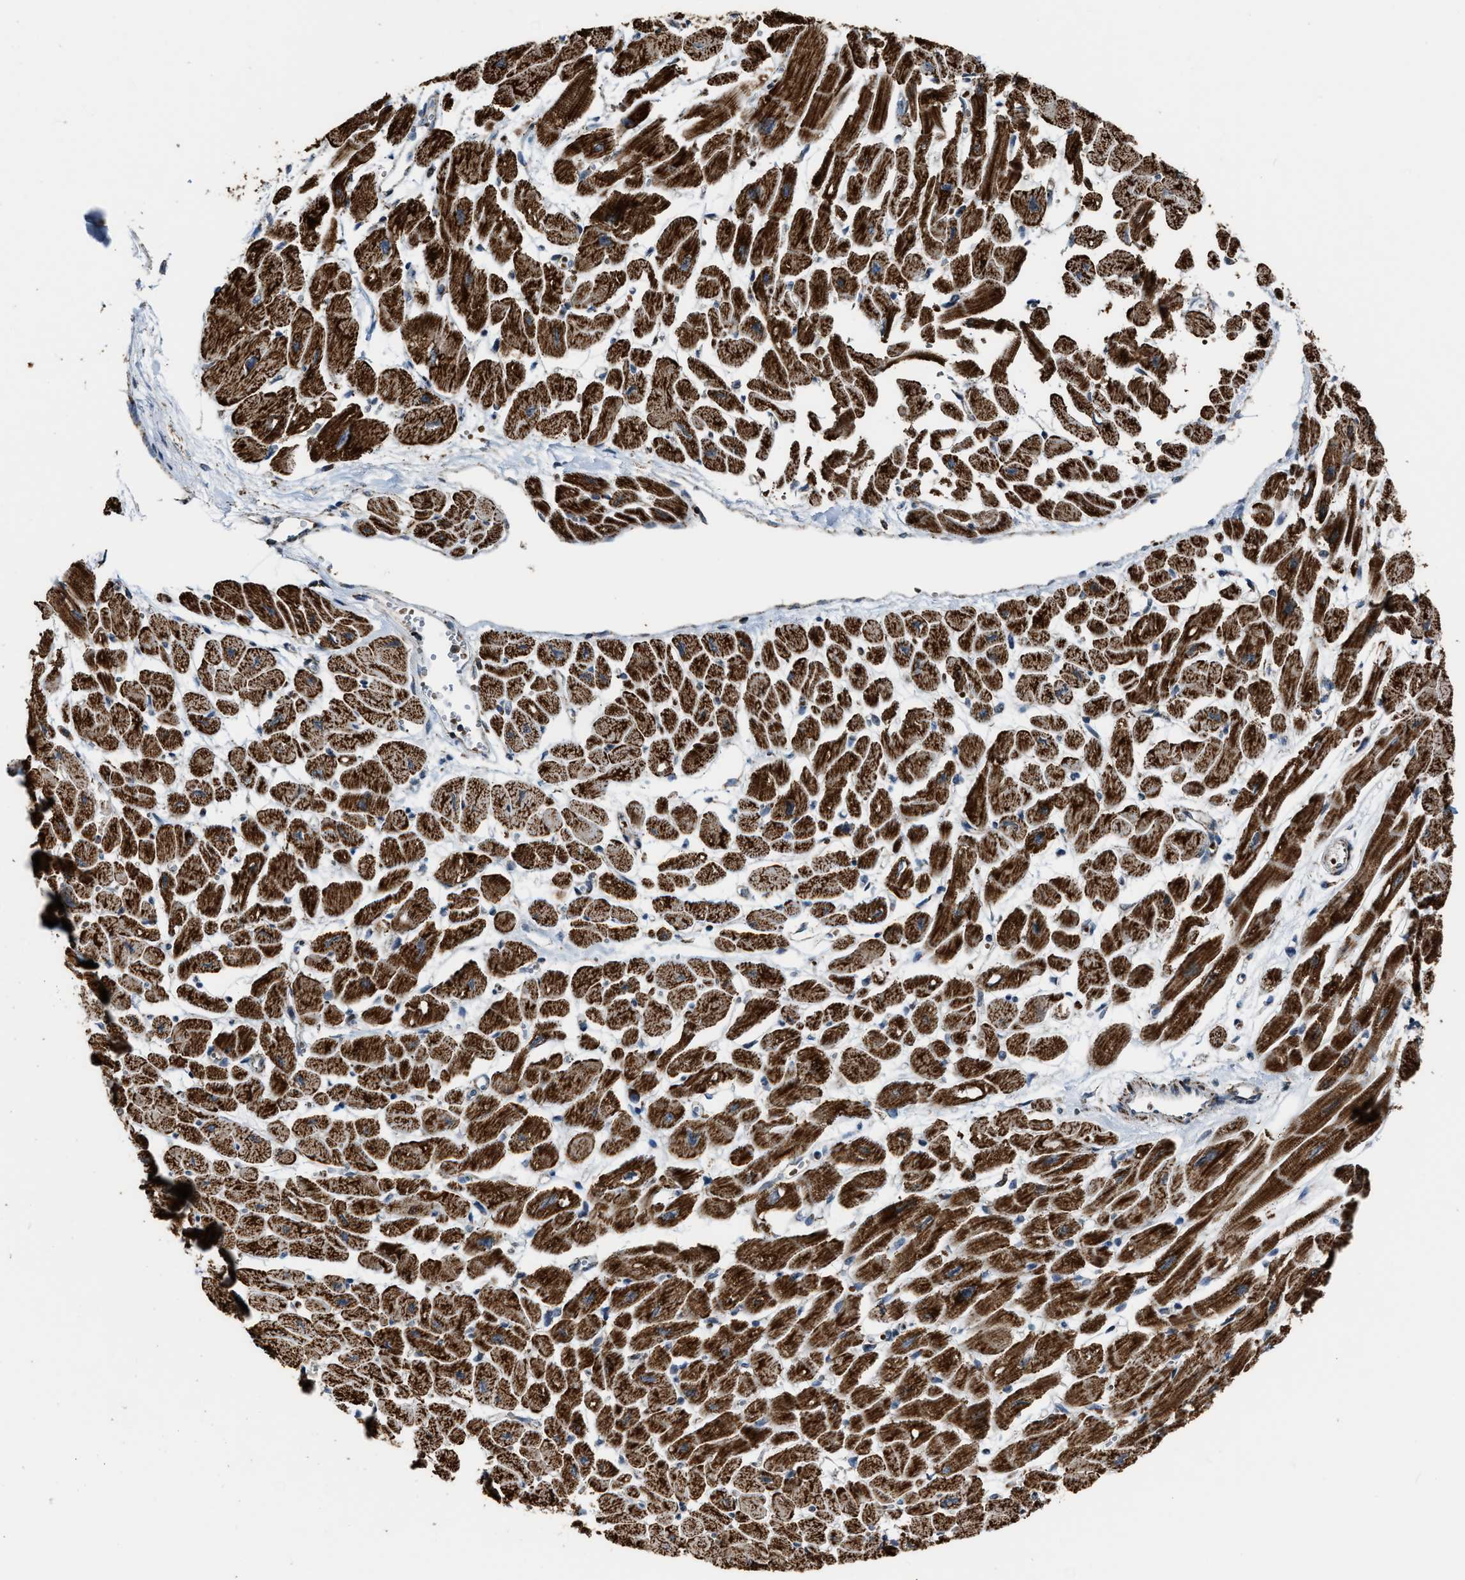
{"staining": {"intensity": "strong", "quantity": ">75%", "location": "cytoplasmic/membranous"}, "tissue": "heart muscle", "cell_type": "Cardiomyocytes", "image_type": "normal", "snomed": [{"axis": "morphology", "description": "Normal tissue, NOS"}, {"axis": "topography", "description": "Heart"}], "caption": "DAB (3,3'-diaminobenzidine) immunohistochemical staining of normal human heart muscle demonstrates strong cytoplasmic/membranous protein staining in about >75% of cardiomyocytes.", "gene": "CHN2", "patient": {"sex": "female", "age": 54}}